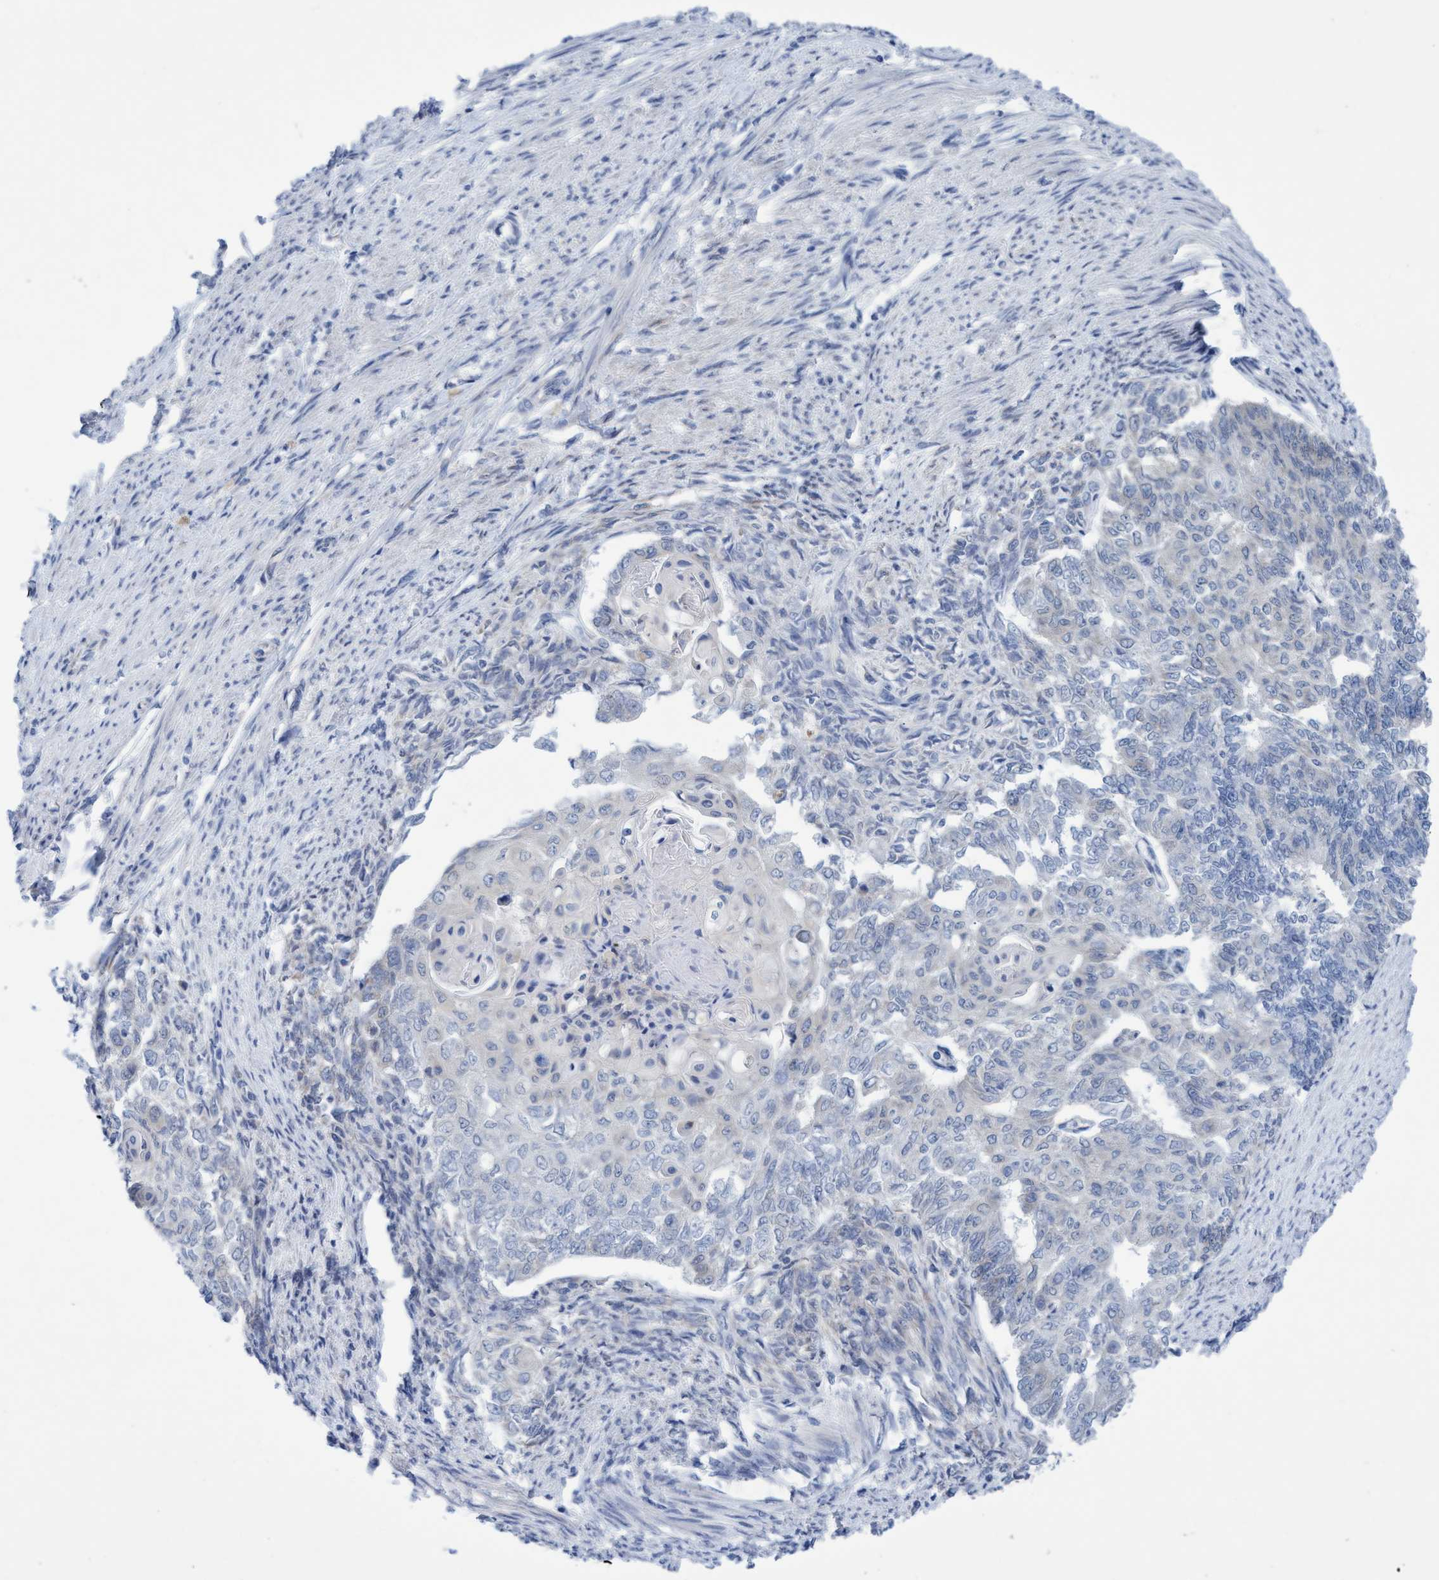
{"staining": {"intensity": "negative", "quantity": "none", "location": "none"}, "tissue": "endometrial cancer", "cell_type": "Tumor cells", "image_type": "cancer", "snomed": [{"axis": "morphology", "description": "Adenocarcinoma, NOS"}, {"axis": "topography", "description": "Endometrium"}], "caption": "A photomicrograph of human endometrial adenocarcinoma is negative for staining in tumor cells. (DAB (3,3'-diaminobenzidine) IHC visualized using brightfield microscopy, high magnification).", "gene": "RSAD1", "patient": {"sex": "female", "age": 32}}